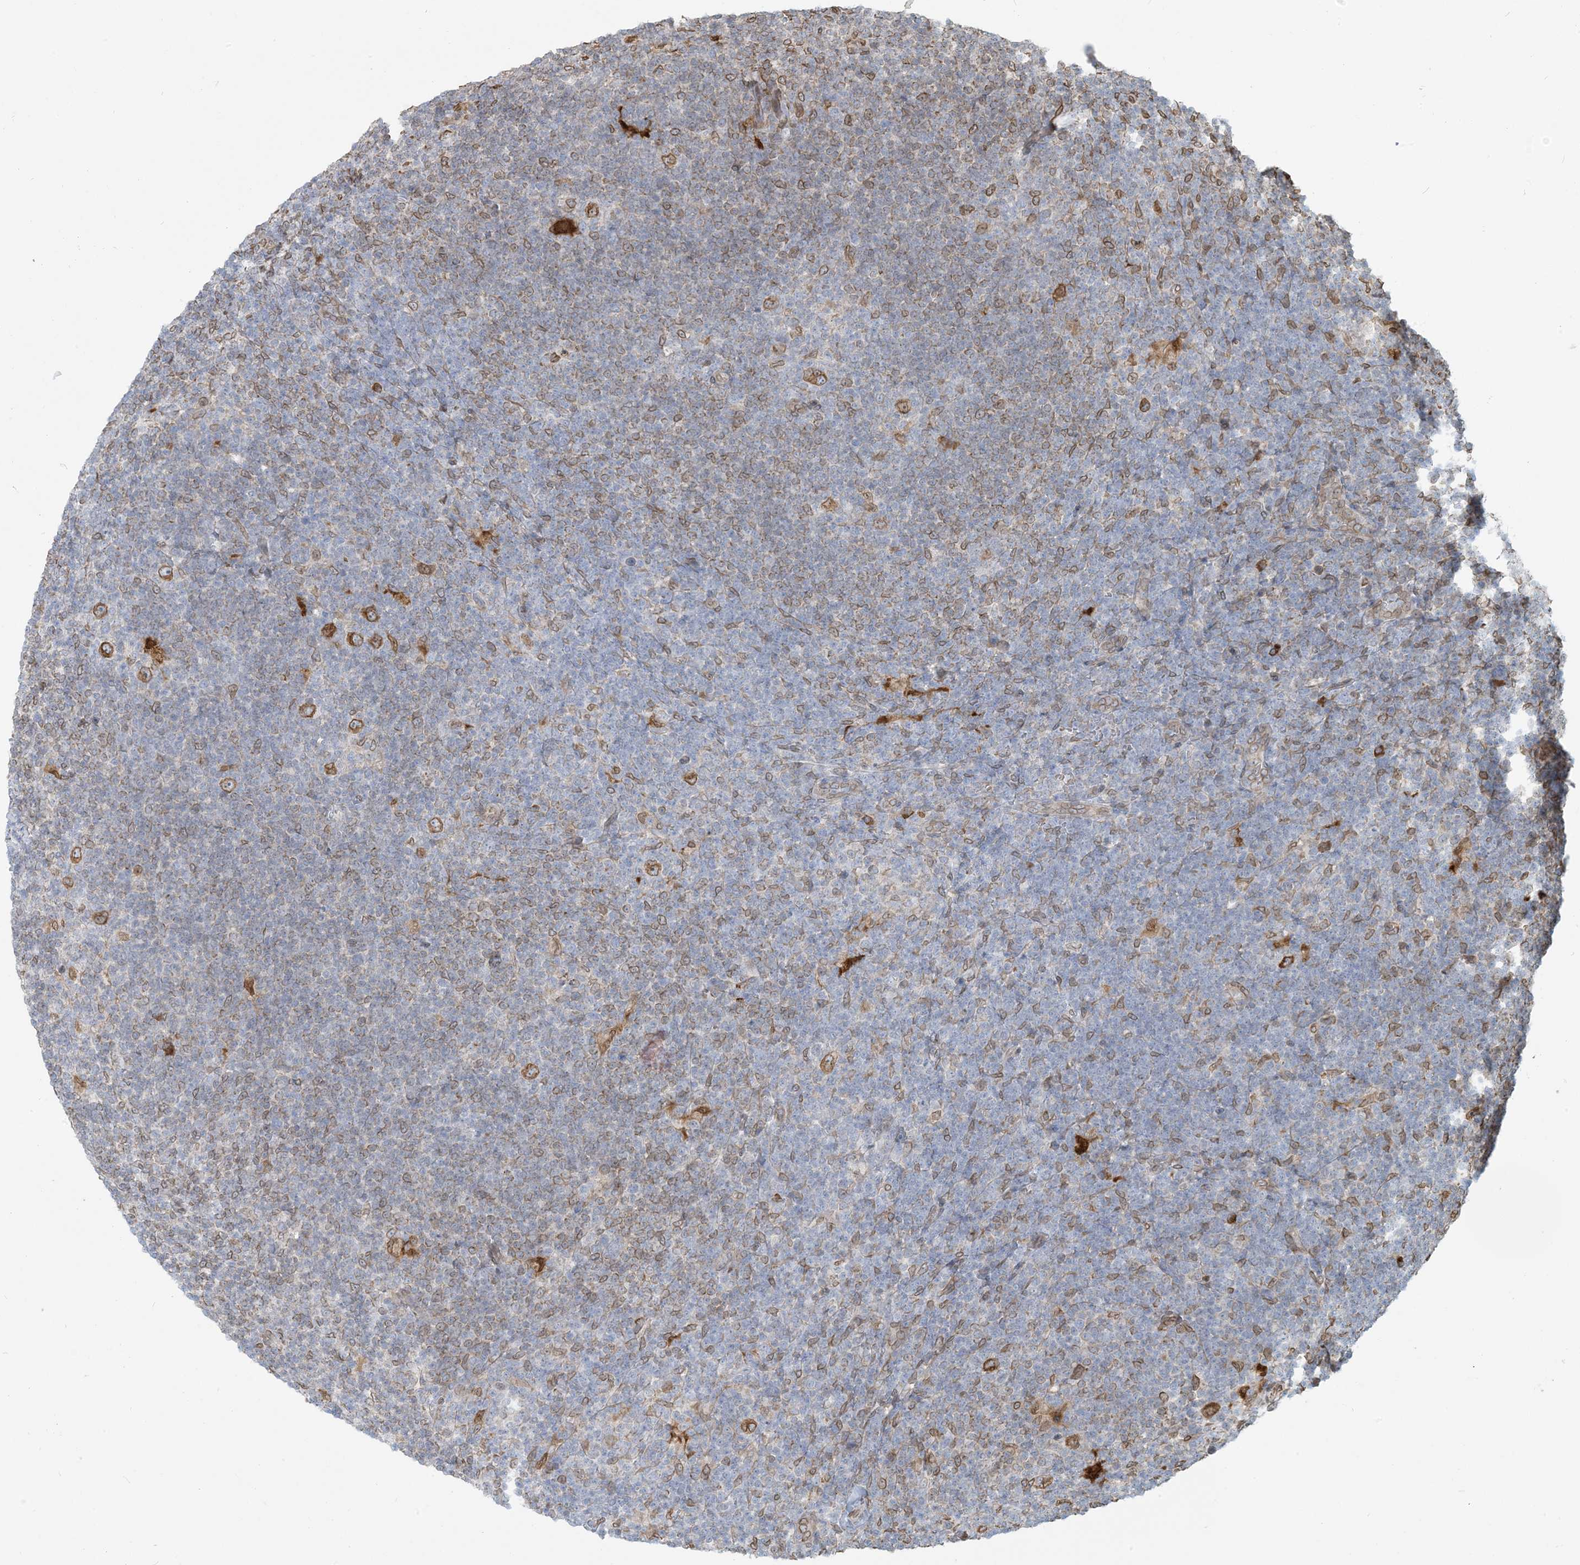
{"staining": {"intensity": "moderate", "quantity": ">75%", "location": "cytoplasmic/membranous,nuclear"}, "tissue": "lymphoma", "cell_type": "Tumor cells", "image_type": "cancer", "snomed": [{"axis": "morphology", "description": "Hodgkin's disease, NOS"}, {"axis": "topography", "description": "Lymph node"}], "caption": "IHC of Hodgkin's disease demonstrates medium levels of moderate cytoplasmic/membranous and nuclear expression in approximately >75% of tumor cells.", "gene": "WWP1", "patient": {"sex": "female", "age": 57}}